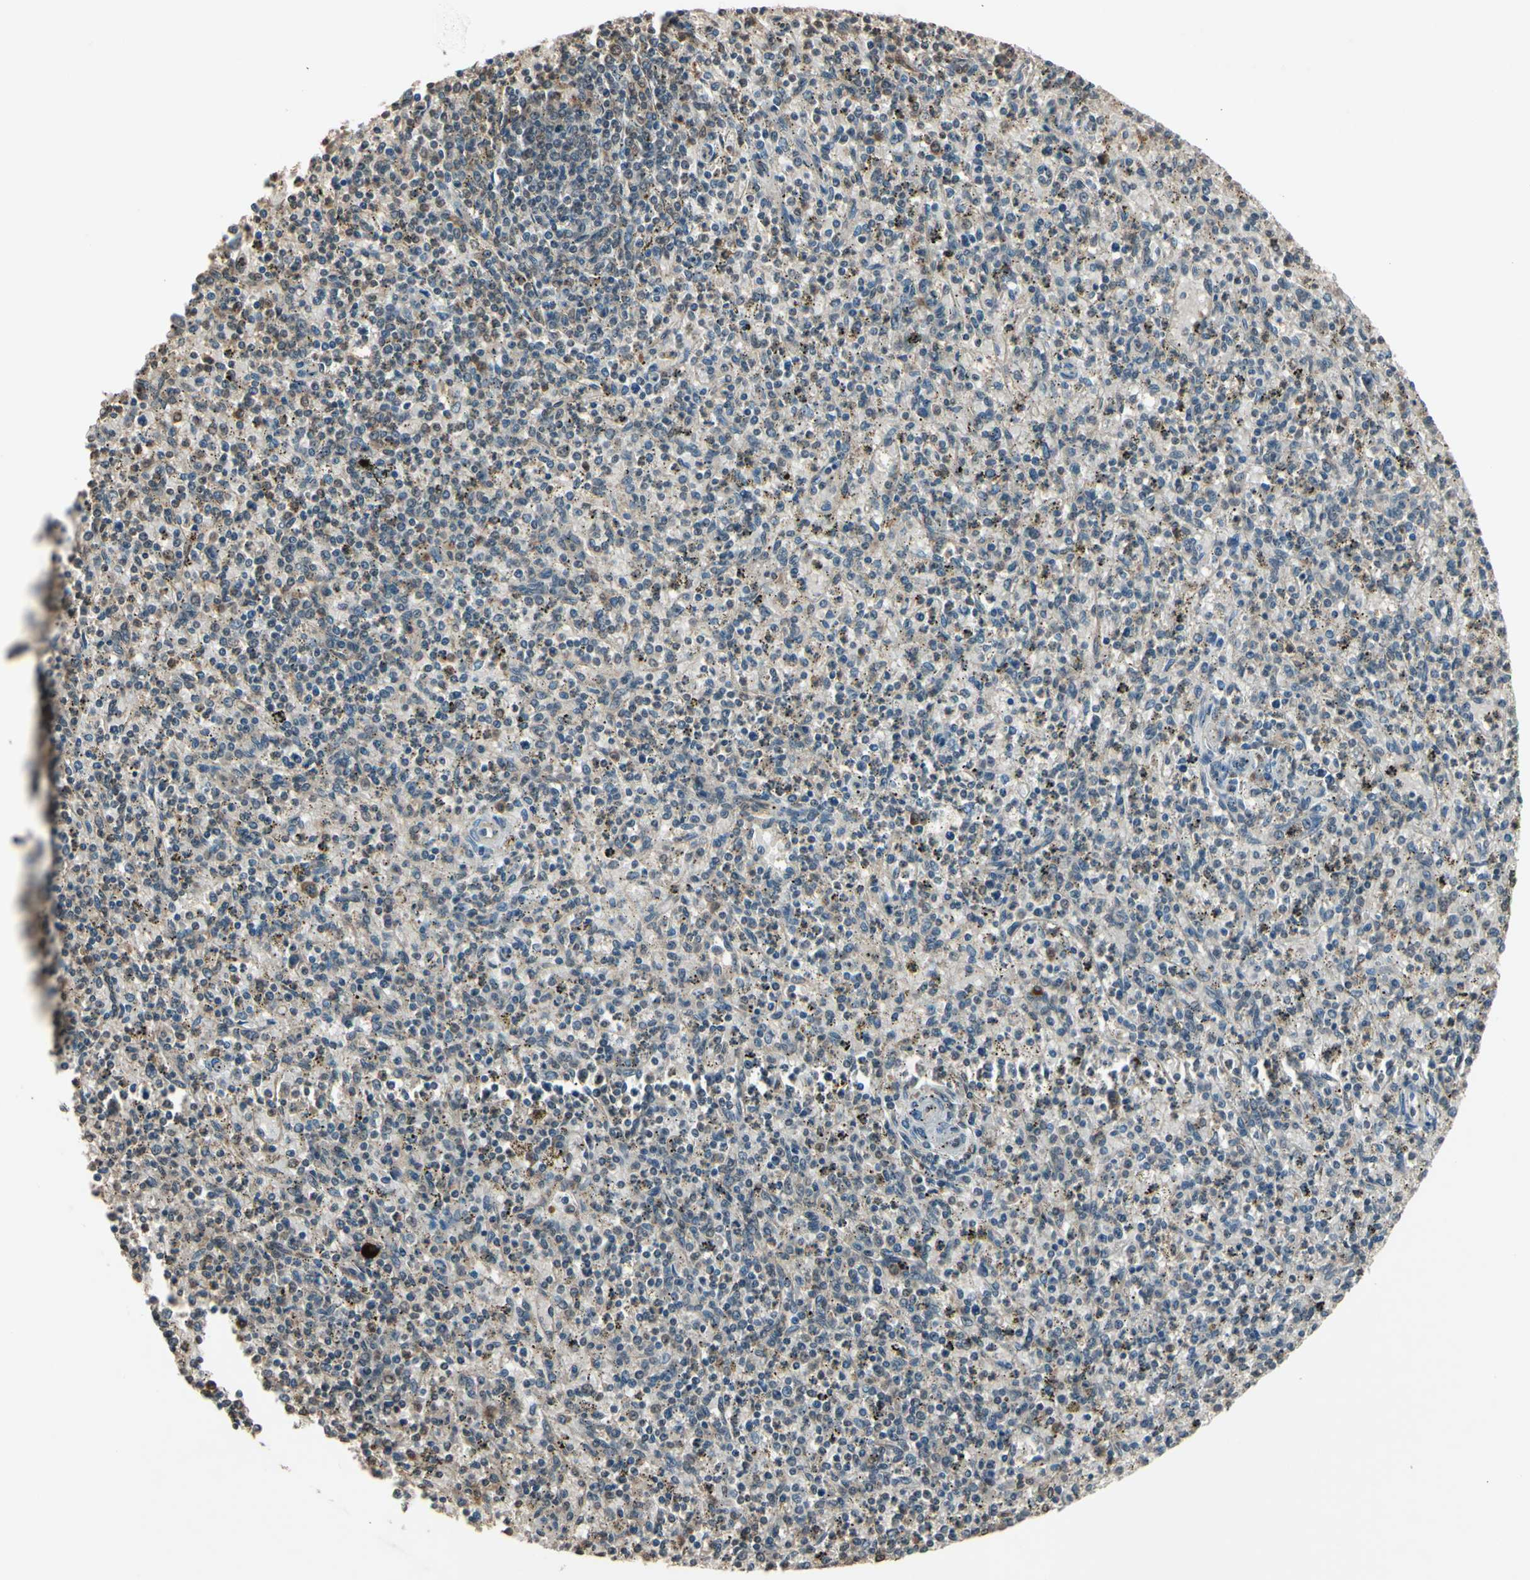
{"staining": {"intensity": "weak", "quantity": "25%-75%", "location": "cytoplasmic/membranous"}, "tissue": "spleen", "cell_type": "Cells in red pulp", "image_type": "normal", "snomed": [{"axis": "morphology", "description": "Normal tissue, NOS"}, {"axis": "topography", "description": "Spleen"}], "caption": "Protein expression analysis of normal spleen reveals weak cytoplasmic/membranous positivity in about 25%-75% of cells in red pulp.", "gene": "PNPLA7", "patient": {"sex": "male", "age": 72}}